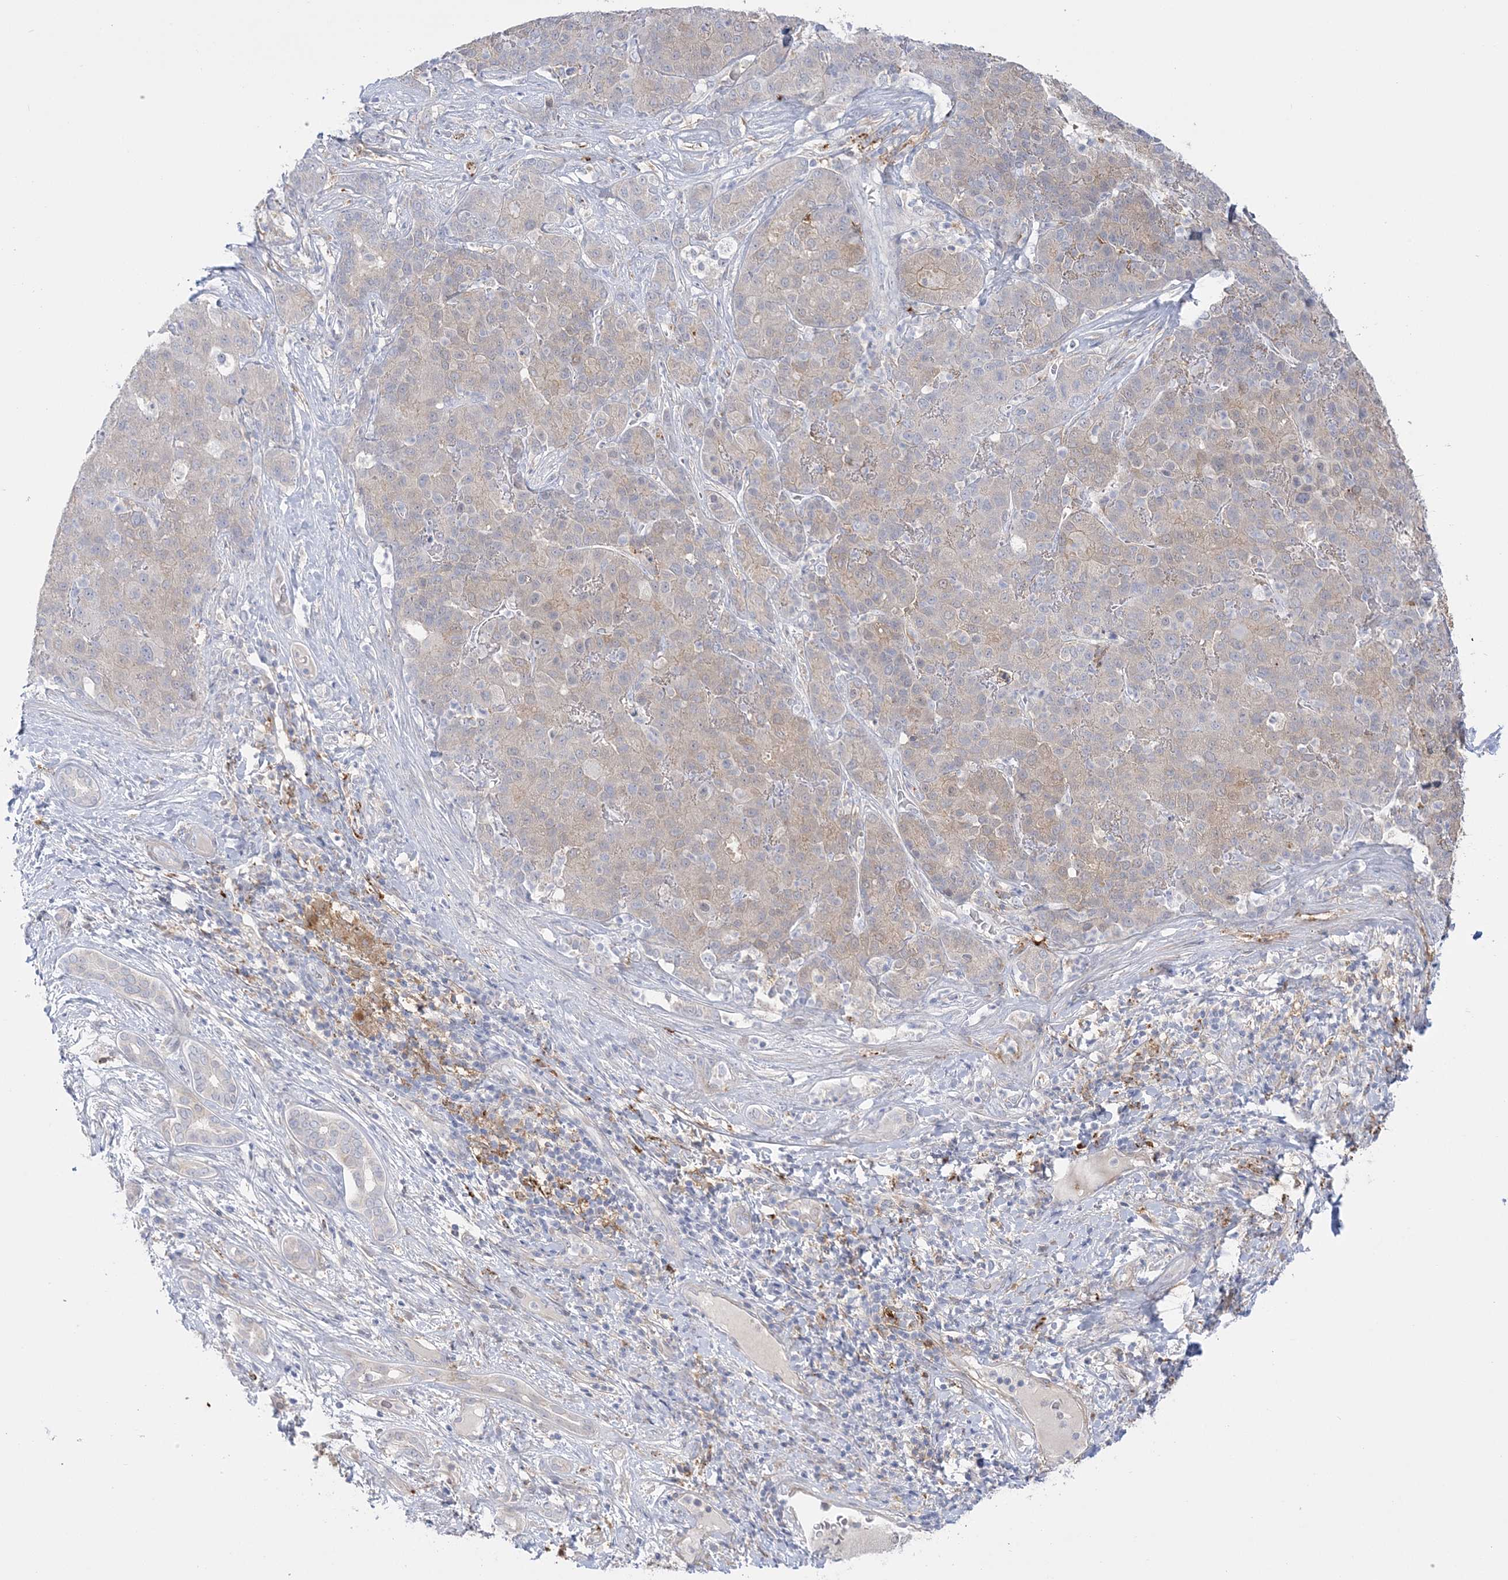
{"staining": {"intensity": "weak", "quantity": "25%-75%", "location": "cytoplasmic/membranous"}, "tissue": "liver cancer", "cell_type": "Tumor cells", "image_type": "cancer", "snomed": [{"axis": "morphology", "description": "Carcinoma, Hepatocellular, NOS"}, {"axis": "topography", "description": "Liver"}], "caption": "Immunohistochemical staining of human liver hepatocellular carcinoma demonstrates low levels of weak cytoplasmic/membranous expression in about 25%-75% of tumor cells.", "gene": "HAAO", "patient": {"sex": "male", "age": 65}}